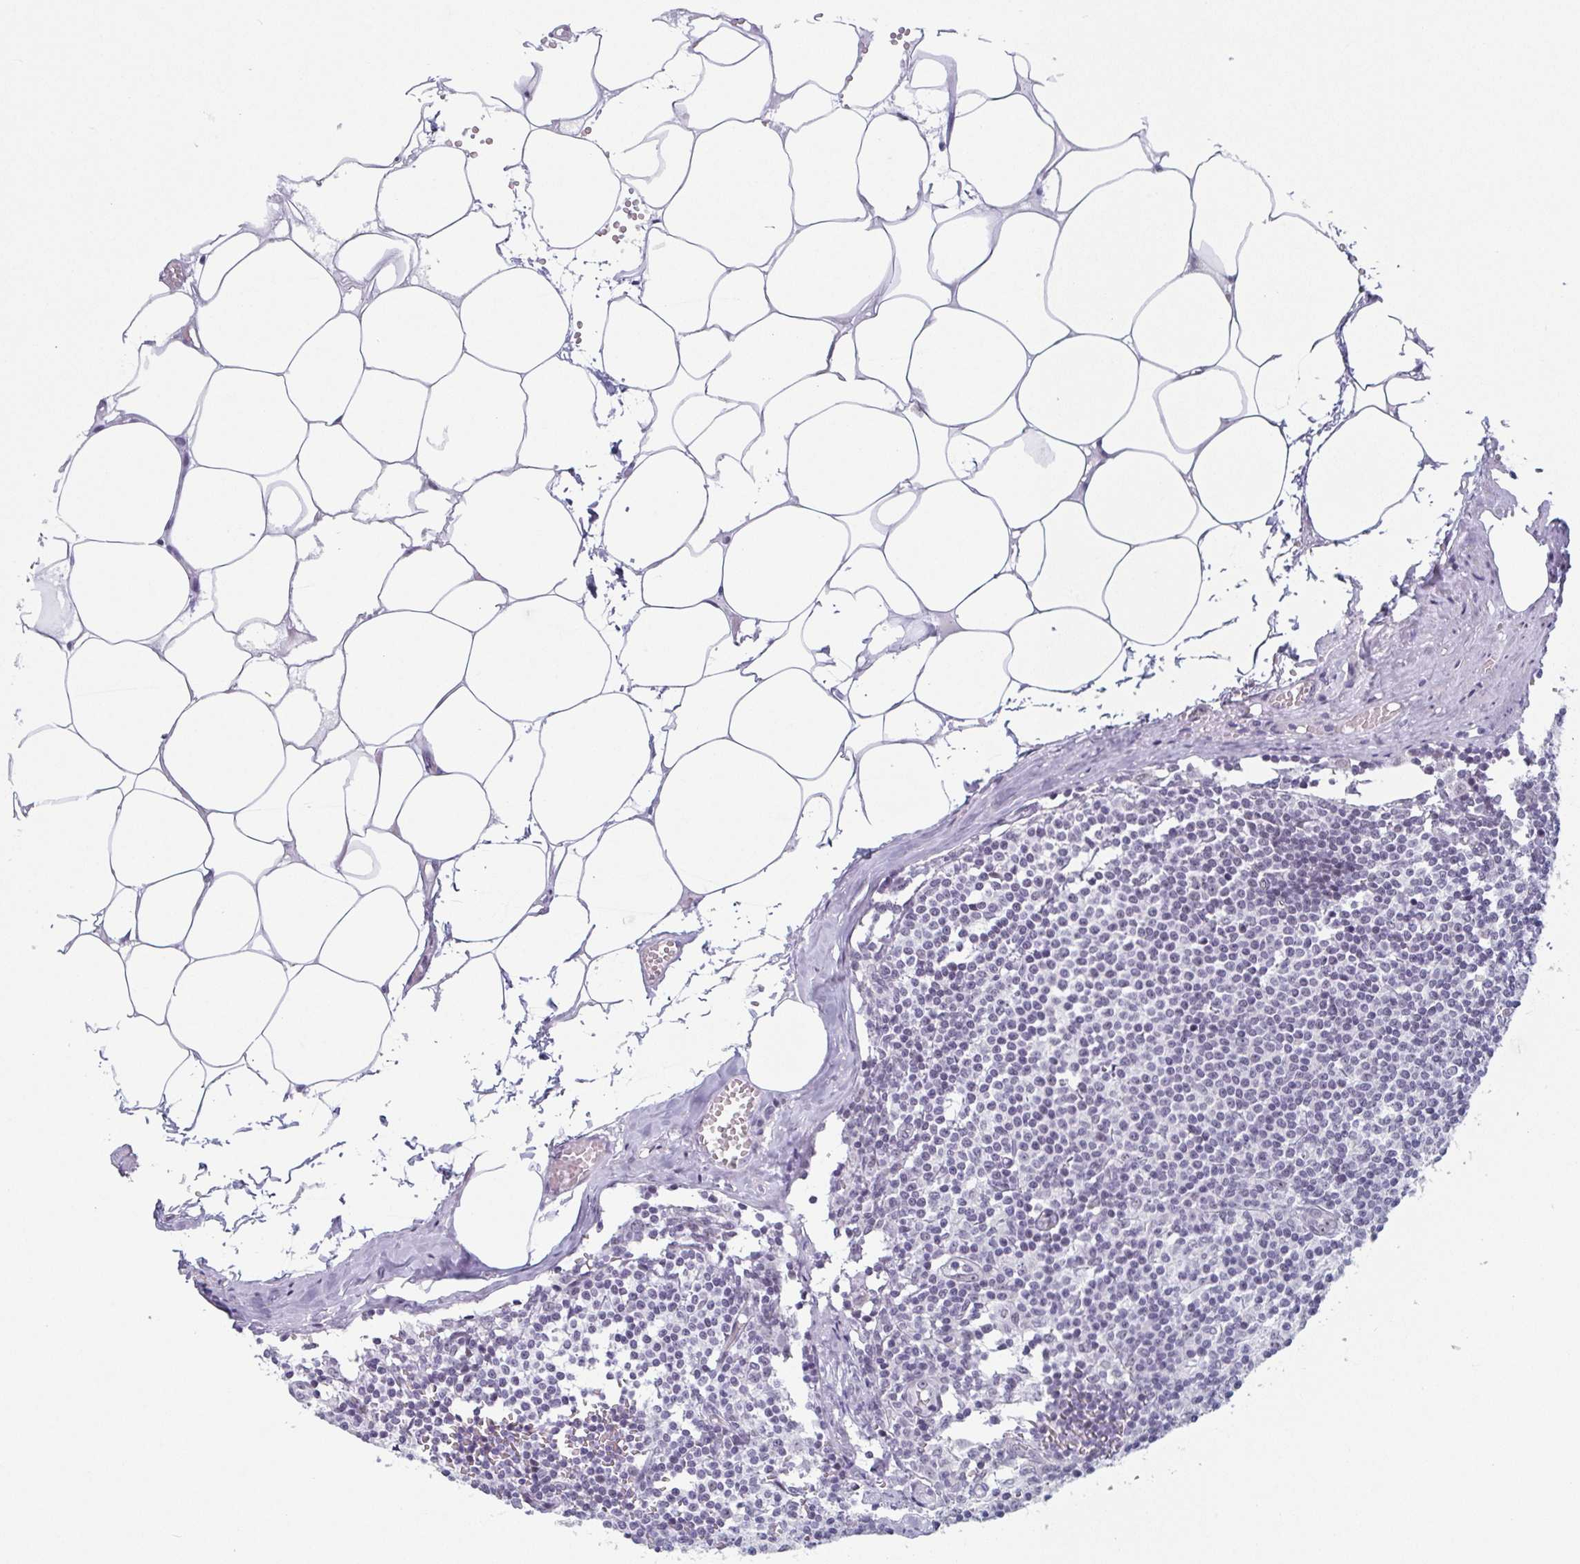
{"staining": {"intensity": "negative", "quantity": "none", "location": "none"}, "tissue": "lymph node", "cell_type": "Germinal center cells", "image_type": "normal", "snomed": [{"axis": "morphology", "description": "Normal tissue, NOS"}, {"axis": "topography", "description": "Lymph node"}], "caption": "IHC histopathology image of unremarkable lymph node: human lymph node stained with DAB shows no significant protein positivity in germinal center cells.", "gene": "EXOSC7", "patient": {"sex": "female", "age": 69}}